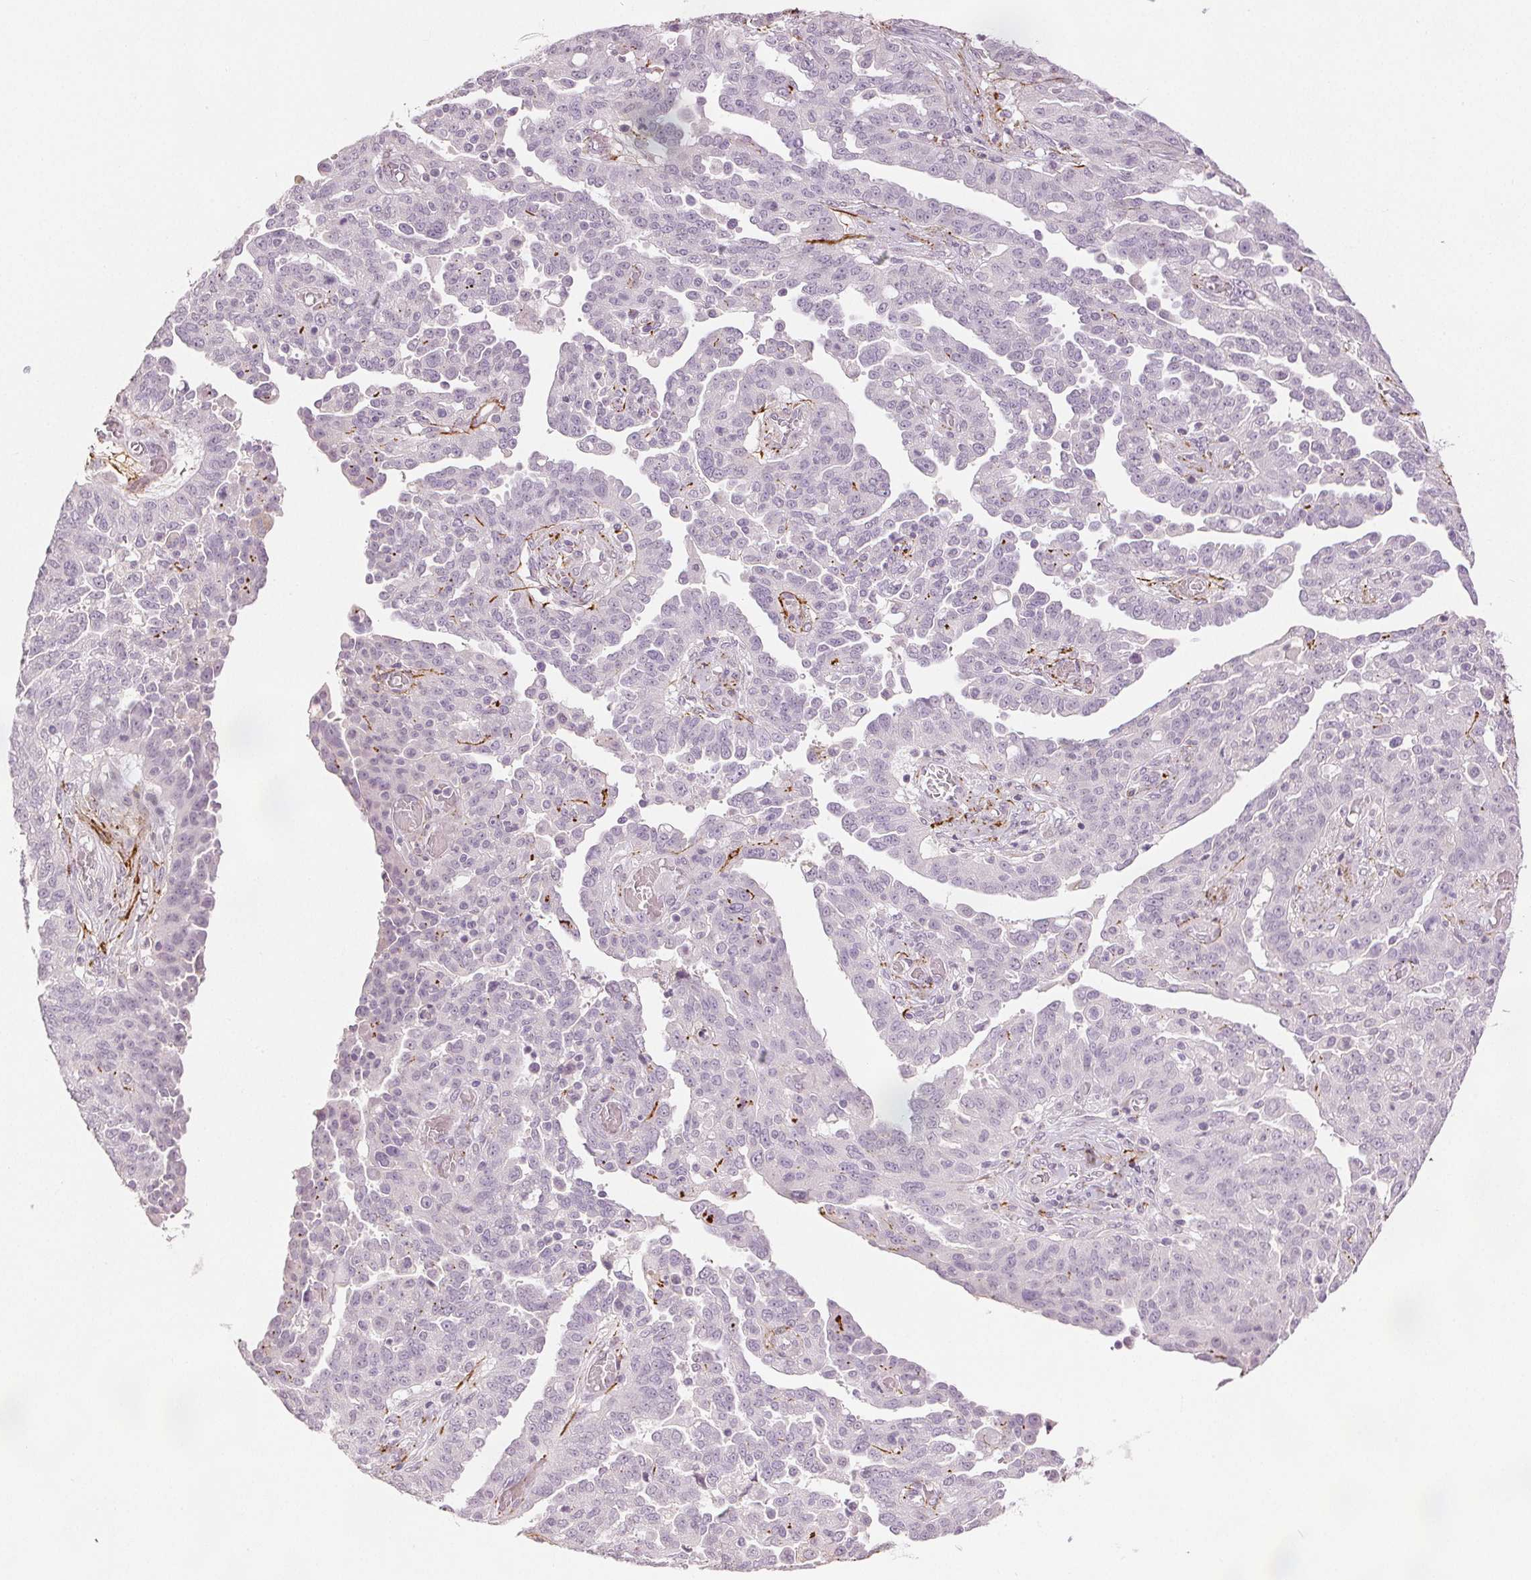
{"staining": {"intensity": "negative", "quantity": "none", "location": "none"}, "tissue": "ovarian cancer", "cell_type": "Tumor cells", "image_type": "cancer", "snomed": [{"axis": "morphology", "description": "Cystadenocarcinoma, serous, NOS"}, {"axis": "topography", "description": "Ovary"}], "caption": "Human ovarian serous cystadenocarcinoma stained for a protein using IHC demonstrates no positivity in tumor cells.", "gene": "FBN1", "patient": {"sex": "female", "age": 67}}